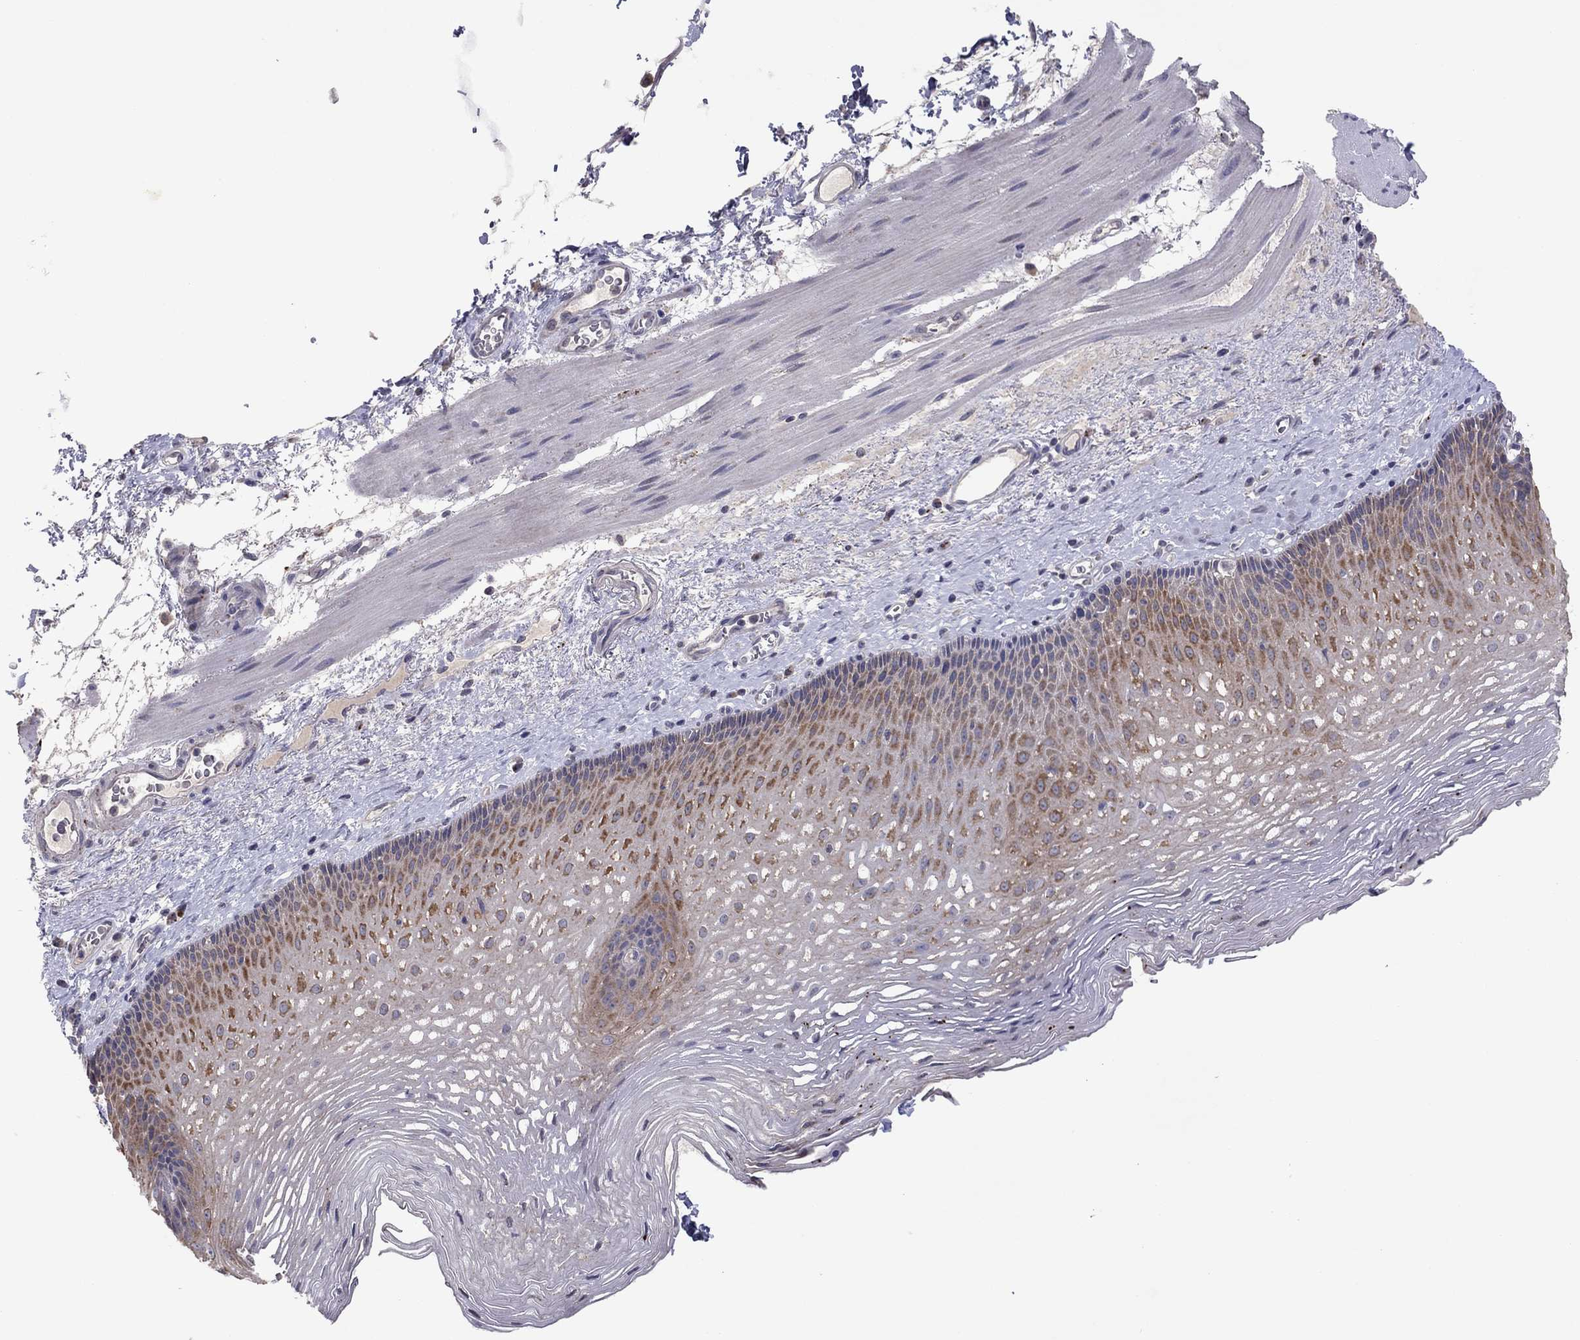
{"staining": {"intensity": "moderate", "quantity": "<25%", "location": "cytoplasmic/membranous"}, "tissue": "esophagus", "cell_type": "Squamous epithelial cells", "image_type": "normal", "snomed": [{"axis": "morphology", "description": "Normal tissue, NOS"}, {"axis": "topography", "description": "Esophagus"}], "caption": "This image displays benign esophagus stained with IHC to label a protein in brown. The cytoplasmic/membranous of squamous epithelial cells show moderate positivity for the protein. Nuclei are counter-stained blue.", "gene": "CRACDL", "patient": {"sex": "male", "age": 76}}